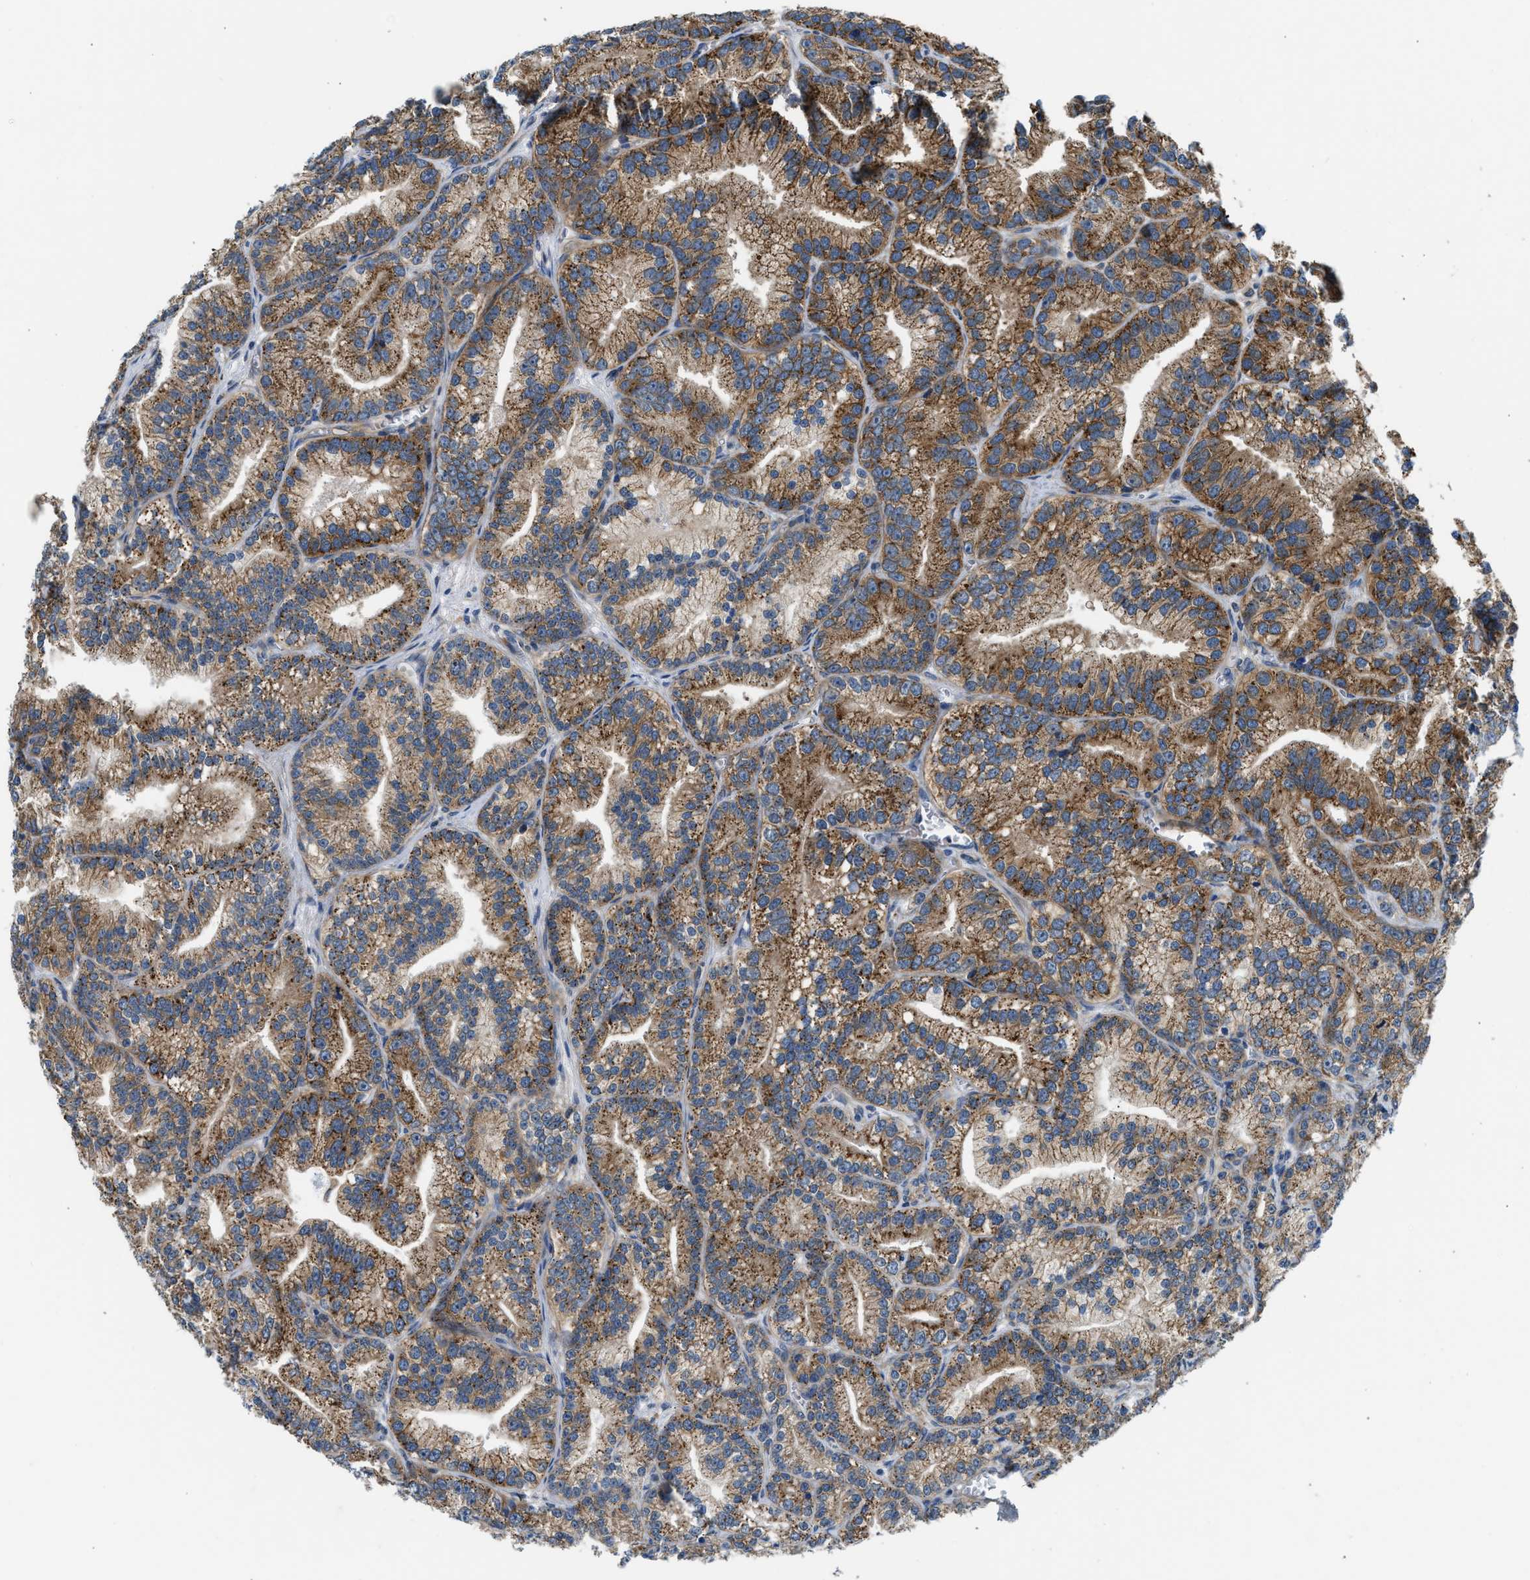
{"staining": {"intensity": "moderate", "quantity": ">75%", "location": "cytoplasmic/membranous"}, "tissue": "prostate cancer", "cell_type": "Tumor cells", "image_type": "cancer", "snomed": [{"axis": "morphology", "description": "Adenocarcinoma, Low grade"}, {"axis": "topography", "description": "Prostate"}], "caption": "Protein analysis of prostate adenocarcinoma (low-grade) tissue displays moderate cytoplasmic/membranous positivity in about >75% of tumor cells. The protein is shown in brown color, while the nuclei are stained blue.", "gene": "LPIN2", "patient": {"sex": "male", "age": 89}}